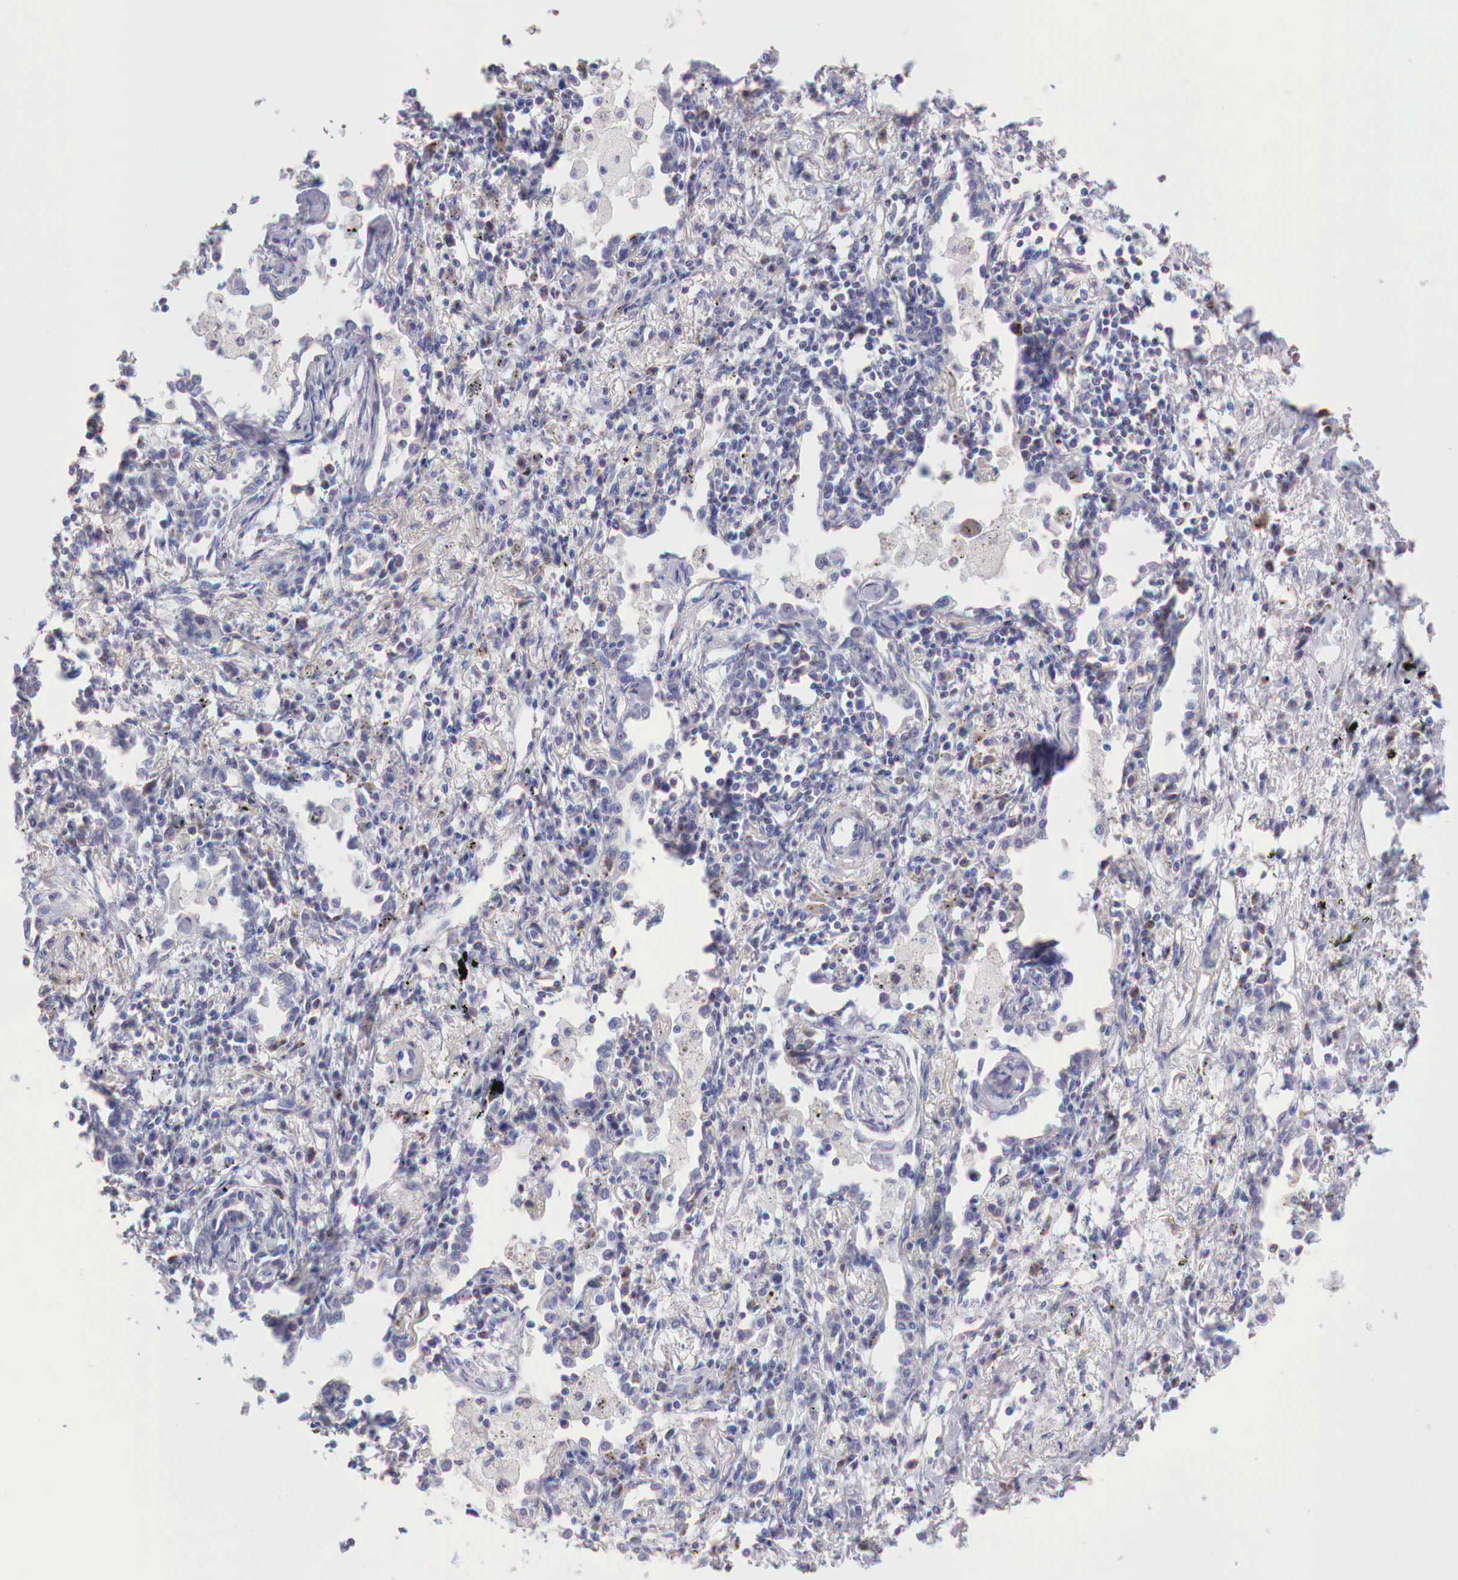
{"staining": {"intensity": "negative", "quantity": "none", "location": "none"}, "tissue": "lung cancer", "cell_type": "Tumor cells", "image_type": "cancer", "snomed": [{"axis": "morphology", "description": "Adenocarcinoma, NOS"}, {"axis": "topography", "description": "Lung"}], "caption": "High magnification brightfield microscopy of adenocarcinoma (lung) stained with DAB (brown) and counterstained with hematoxylin (blue): tumor cells show no significant positivity. (DAB (3,3'-diaminobenzidine) IHC with hematoxylin counter stain).", "gene": "IDH3G", "patient": {"sex": "male", "age": 60}}